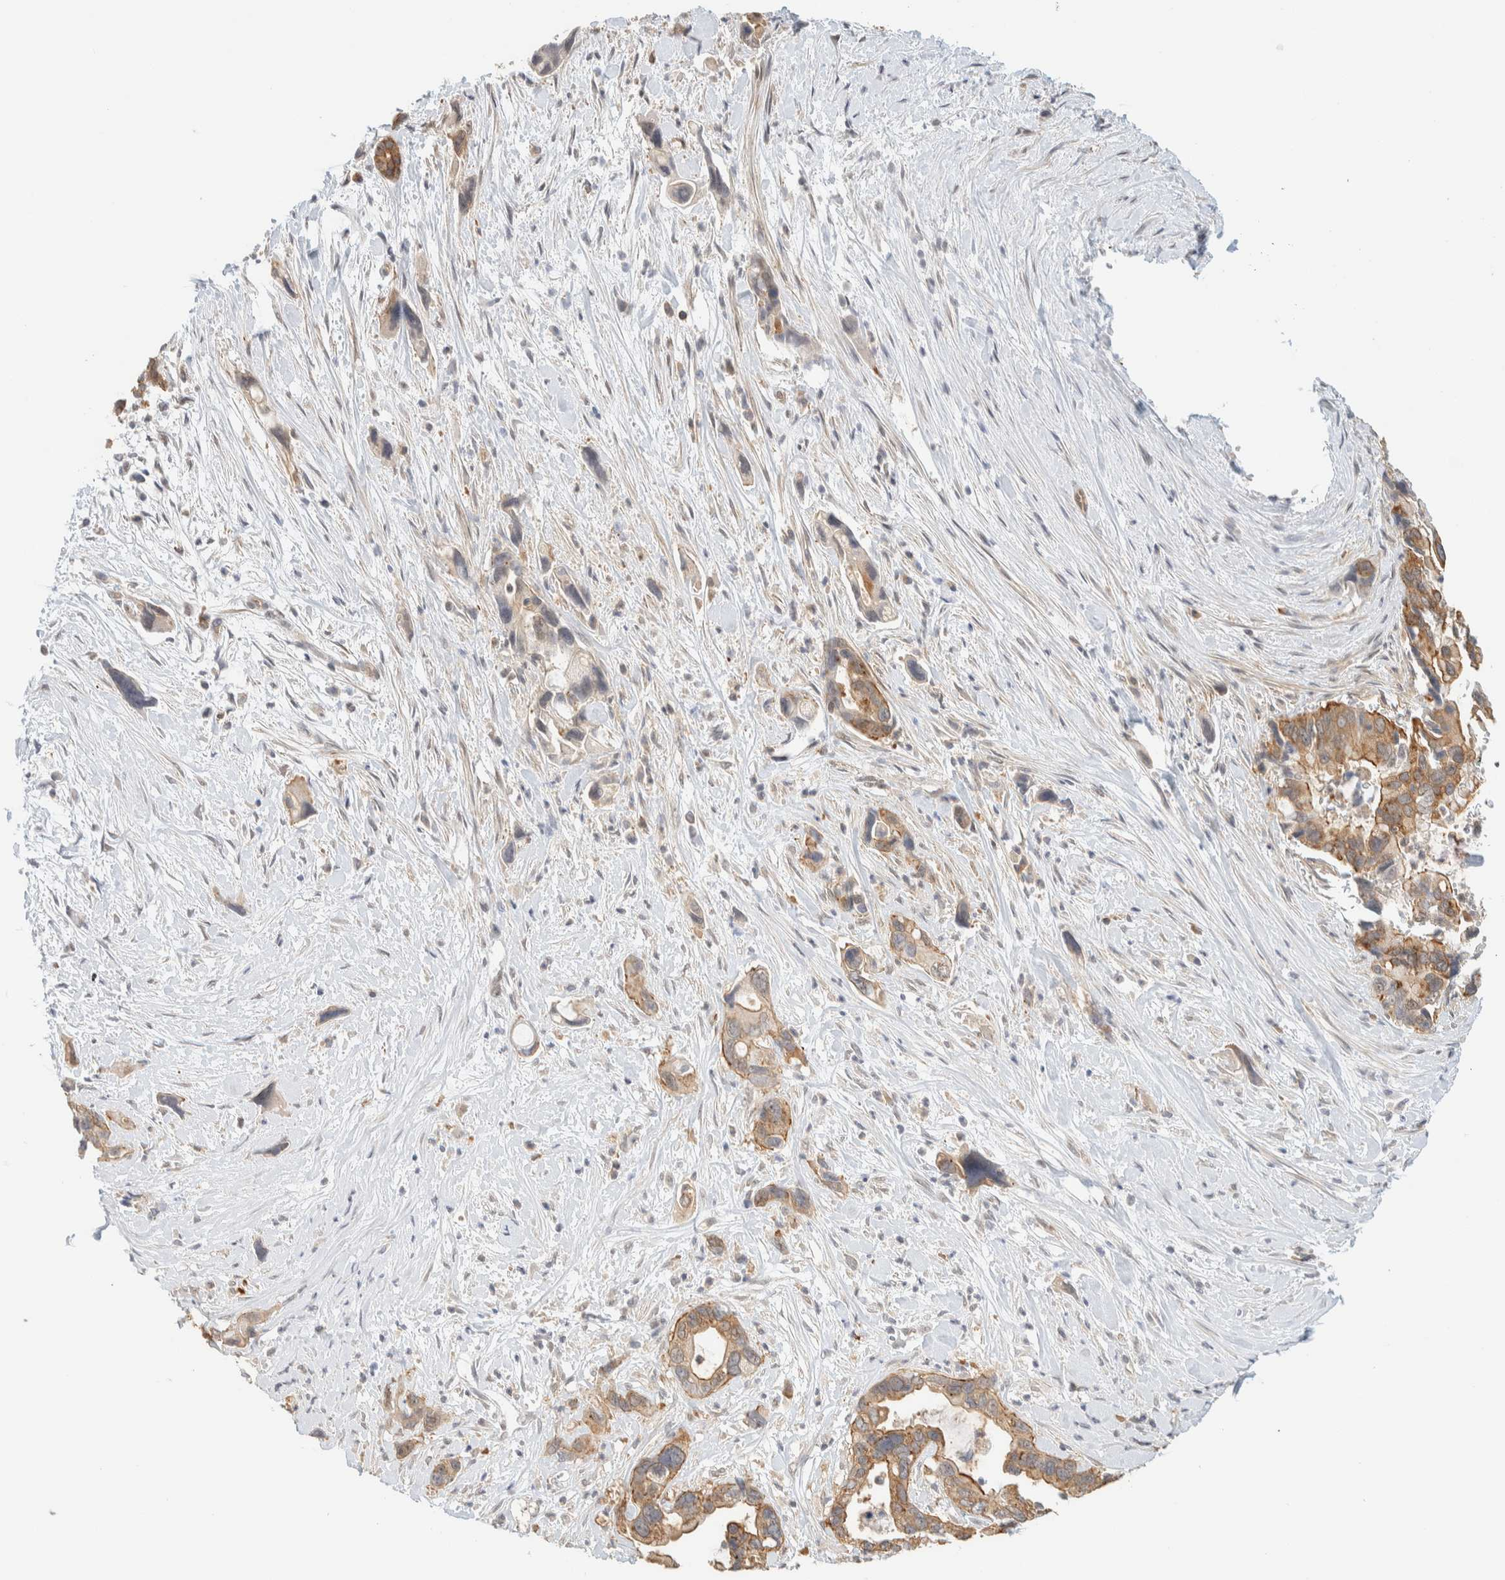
{"staining": {"intensity": "moderate", "quantity": ">75%", "location": "cytoplasmic/membranous"}, "tissue": "pancreatic cancer", "cell_type": "Tumor cells", "image_type": "cancer", "snomed": [{"axis": "morphology", "description": "Adenocarcinoma, NOS"}, {"axis": "topography", "description": "Pancreas"}], "caption": "Moderate cytoplasmic/membranous staining for a protein is identified in about >75% of tumor cells of adenocarcinoma (pancreatic) using IHC.", "gene": "TBC1D8B", "patient": {"sex": "female", "age": 70}}